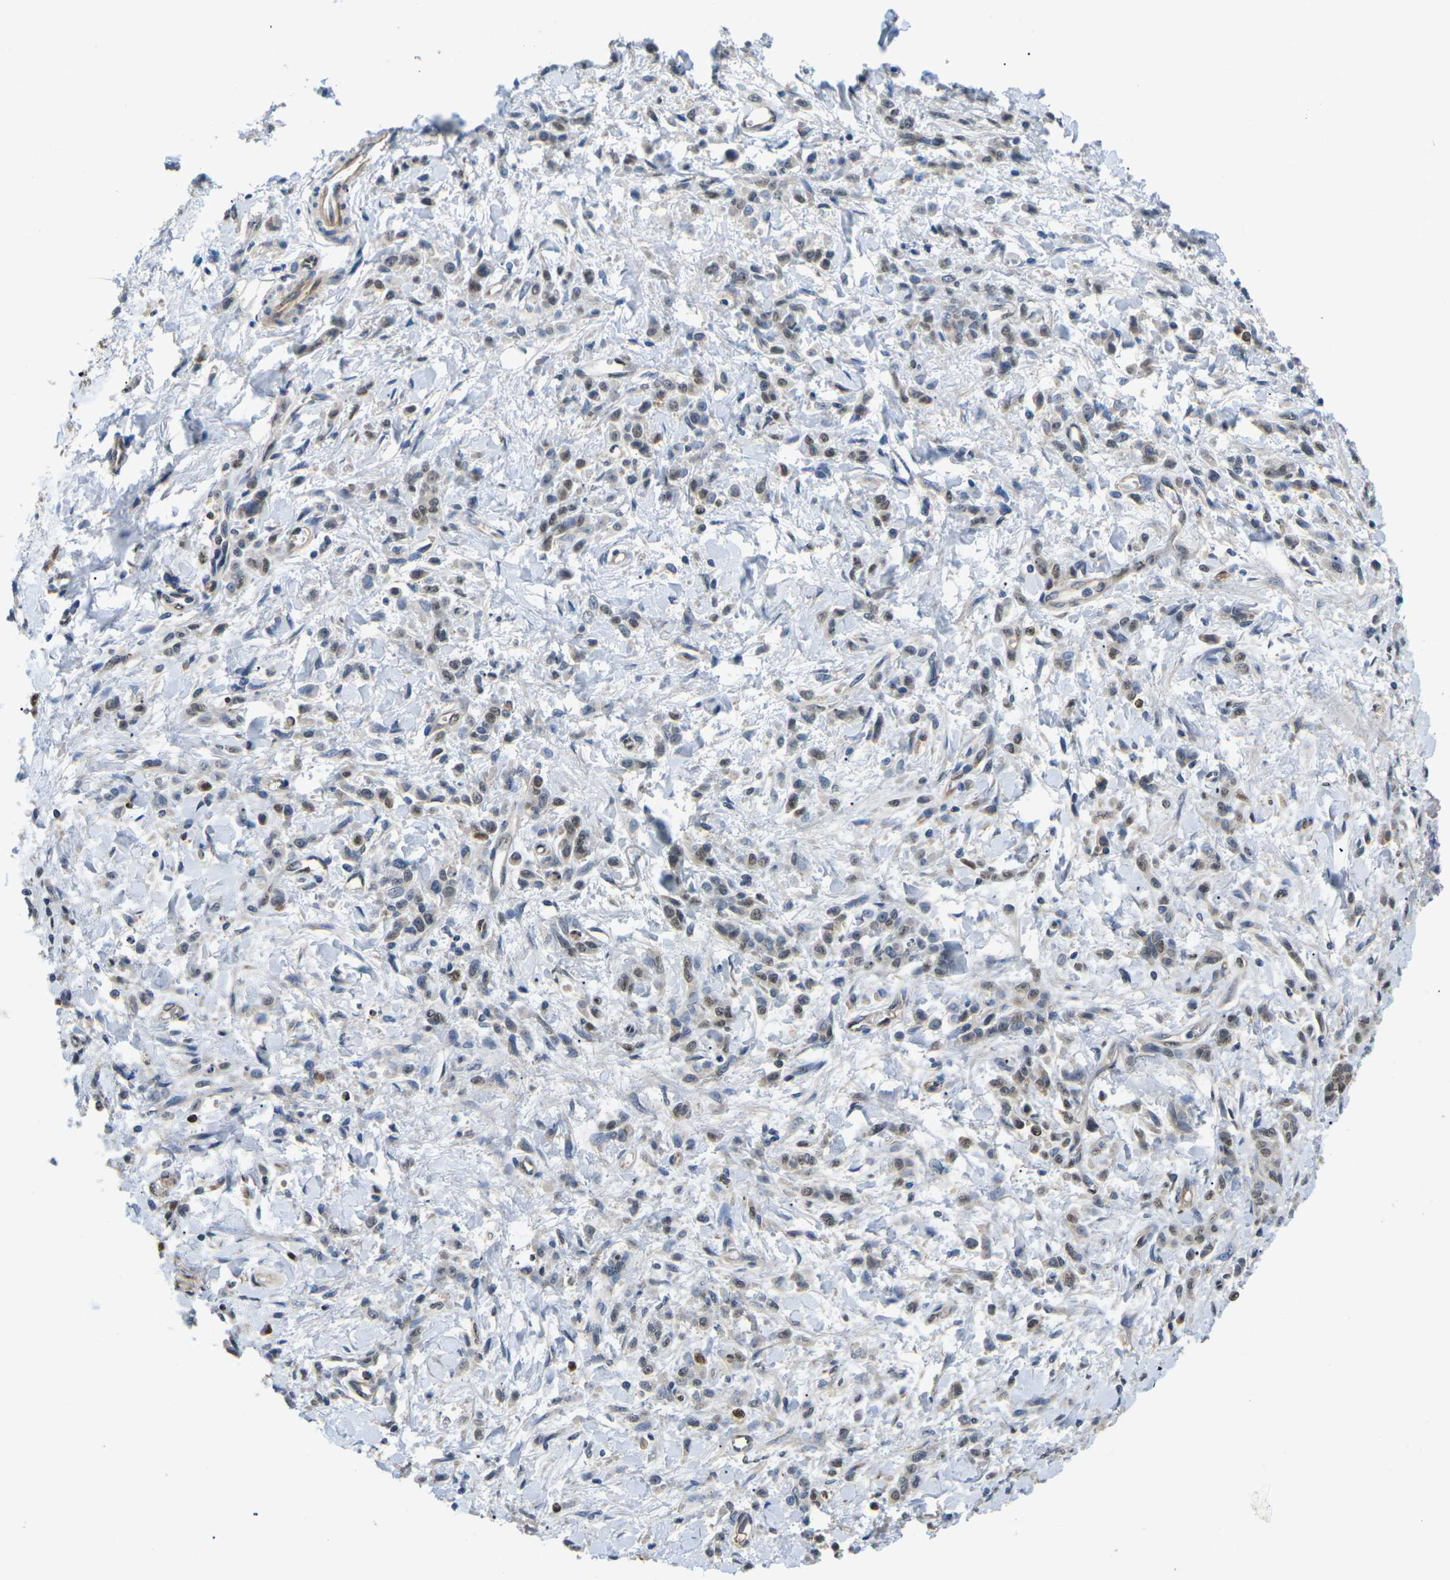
{"staining": {"intensity": "weak", "quantity": "25%-75%", "location": "nuclear"}, "tissue": "stomach cancer", "cell_type": "Tumor cells", "image_type": "cancer", "snomed": [{"axis": "morphology", "description": "Normal tissue, NOS"}, {"axis": "morphology", "description": "Adenocarcinoma, NOS"}, {"axis": "topography", "description": "Stomach"}], "caption": "DAB immunohistochemical staining of human stomach cancer (adenocarcinoma) shows weak nuclear protein positivity in approximately 25%-75% of tumor cells.", "gene": "ERBB4", "patient": {"sex": "male", "age": 82}}